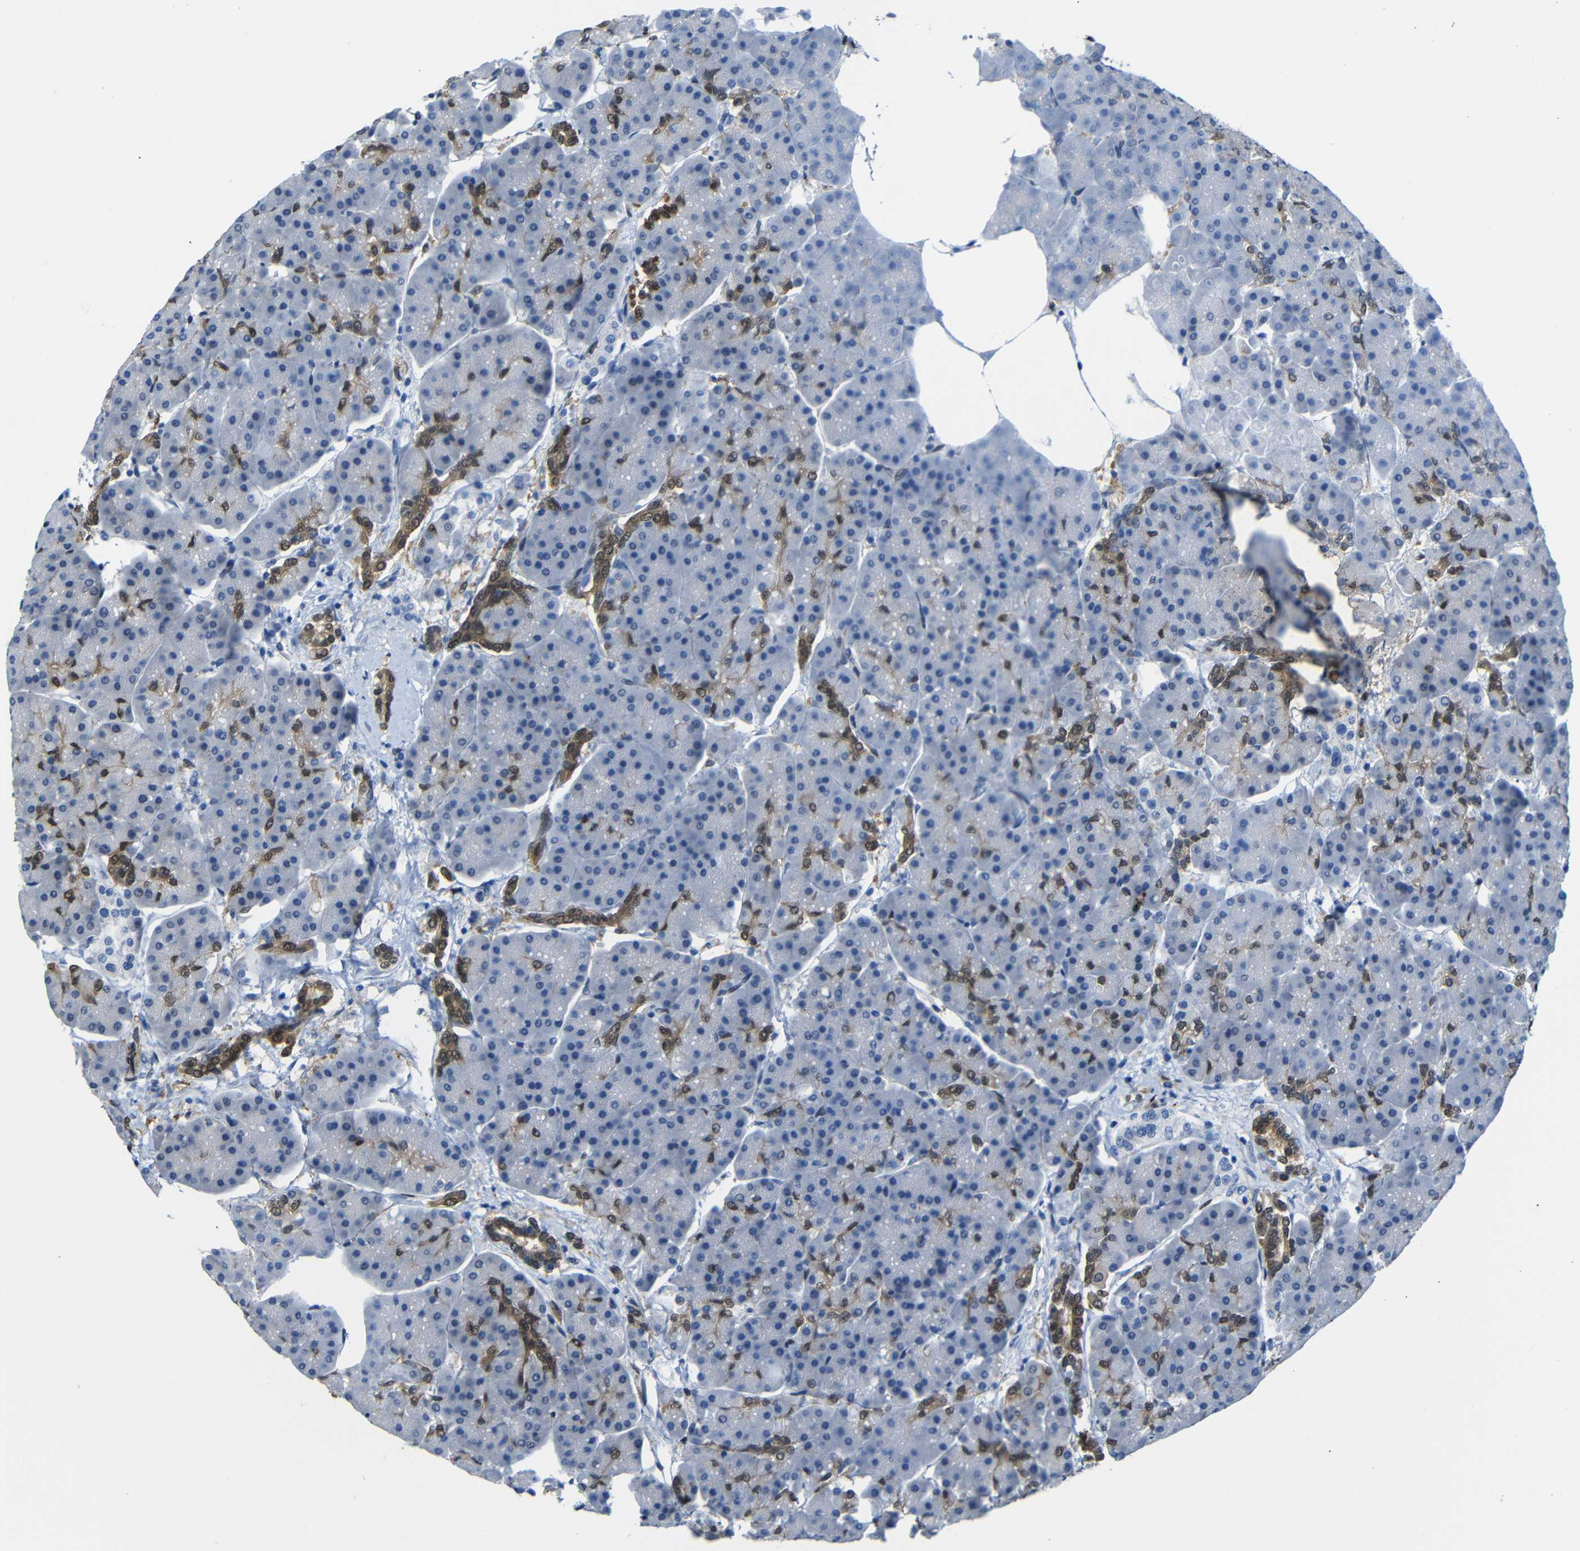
{"staining": {"intensity": "moderate", "quantity": "<25%", "location": "cytoplasmic/membranous,nuclear"}, "tissue": "pancreas", "cell_type": "Exocrine glandular cells", "image_type": "normal", "snomed": [{"axis": "morphology", "description": "Normal tissue, NOS"}, {"axis": "topography", "description": "Pancreas"}], "caption": "Protein analysis of benign pancreas shows moderate cytoplasmic/membranous,nuclear expression in about <25% of exocrine glandular cells. Using DAB (brown) and hematoxylin (blue) stains, captured at high magnification using brightfield microscopy.", "gene": "YAP1", "patient": {"sex": "female", "age": 70}}